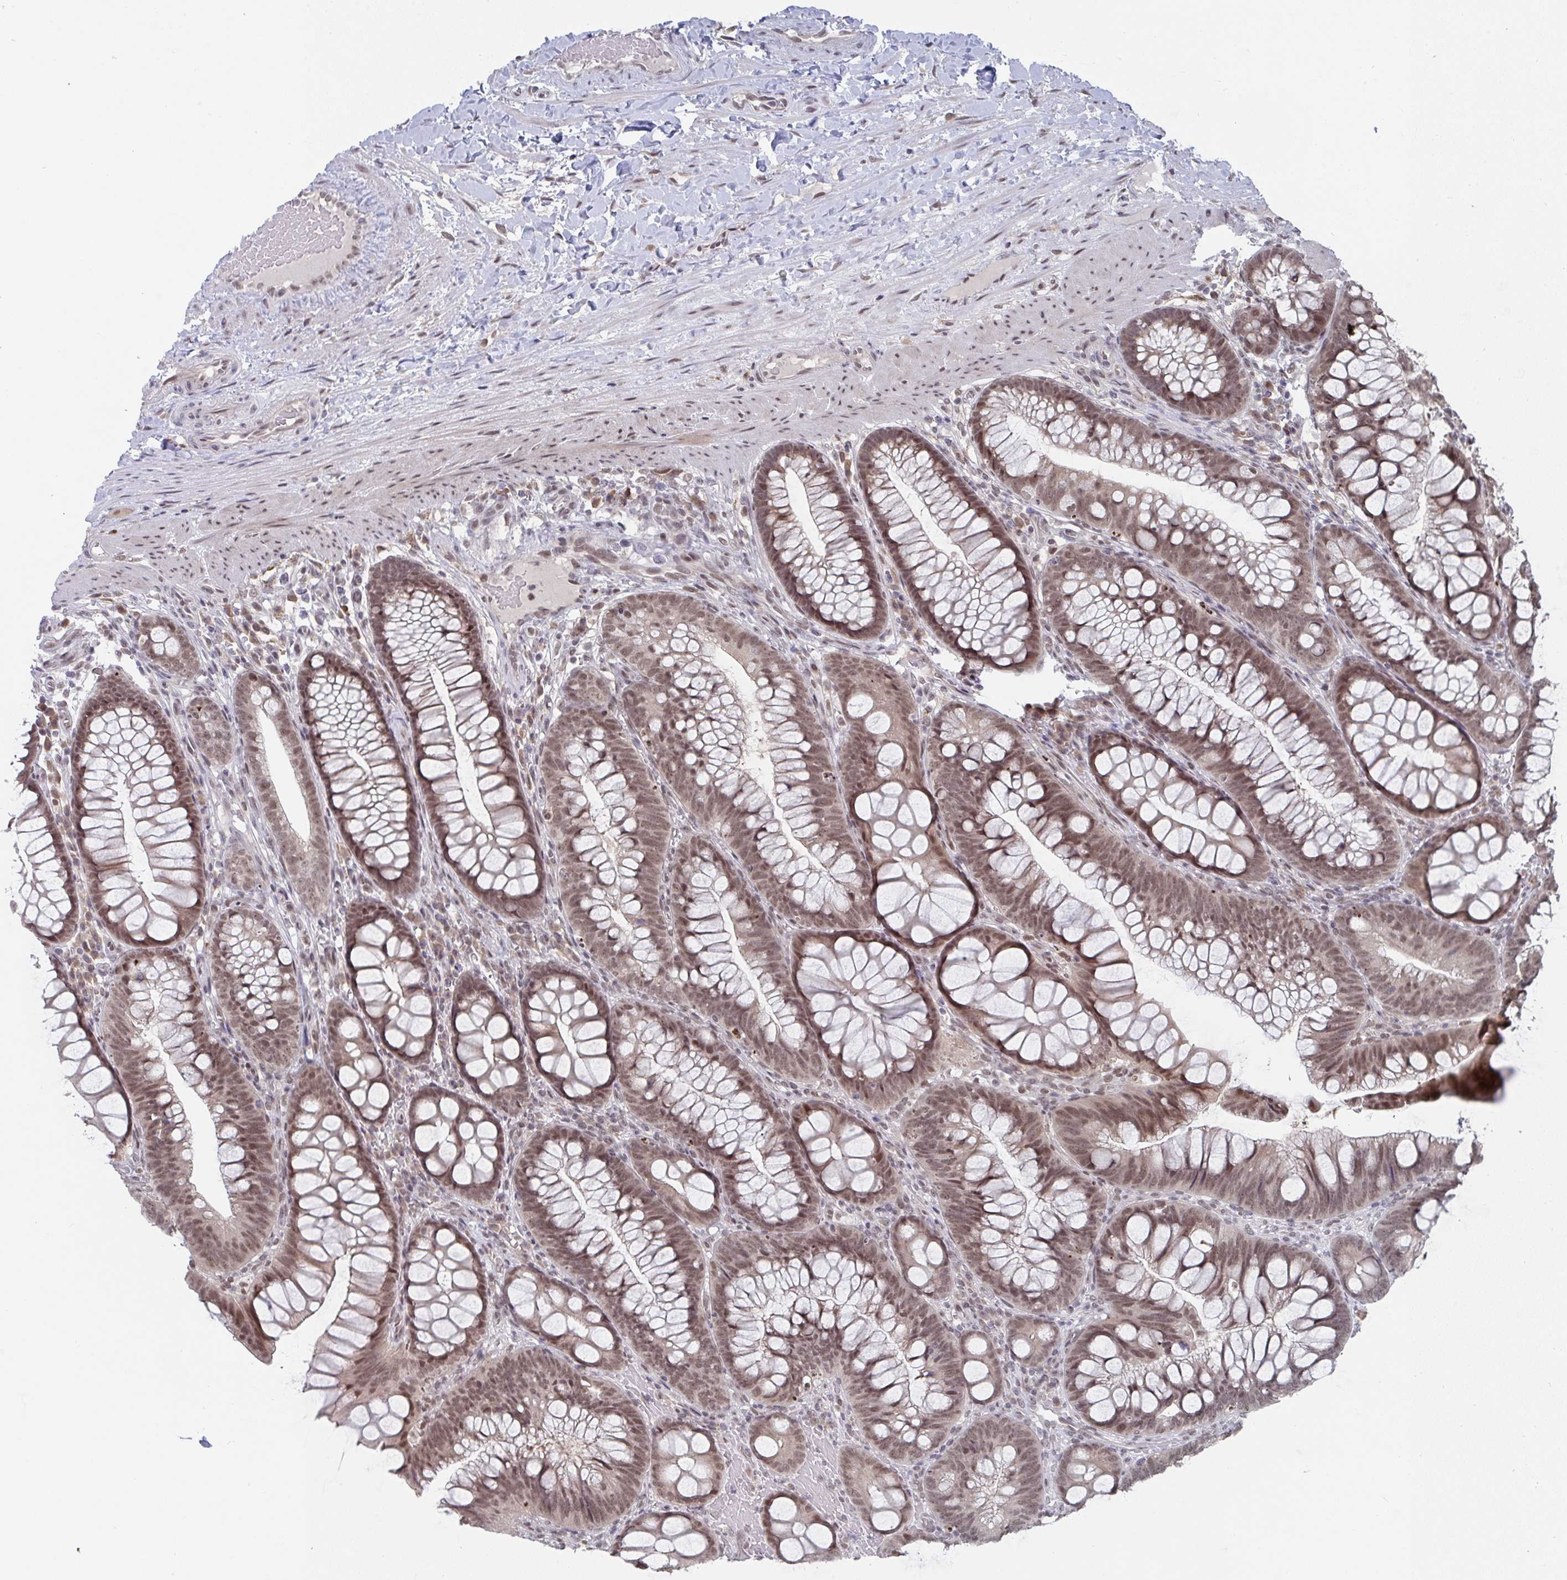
{"staining": {"intensity": "moderate", "quantity": "25%-75%", "location": "nuclear"}, "tissue": "colon", "cell_type": "Endothelial cells", "image_type": "normal", "snomed": [{"axis": "morphology", "description": "Normal tissue, NOS"}, {"axis": "morphology", "description": "Adenoma, NOS"}, {"axis": "topography", "description": "Soft tissue"}, {"axis": "topography", "description": "Colon"}], "caption": "Moderate nuclear protein positivity is identified in about 25%-75% of endothelial cells in colon. The staining was performed using DAB to visualize the protein expression in brown, while the nuclei were stained in blue with hematoxylin (Magnification: 20x).", "gene": "JMJD1C", "patient": {"sex": "male", "age": 47}}